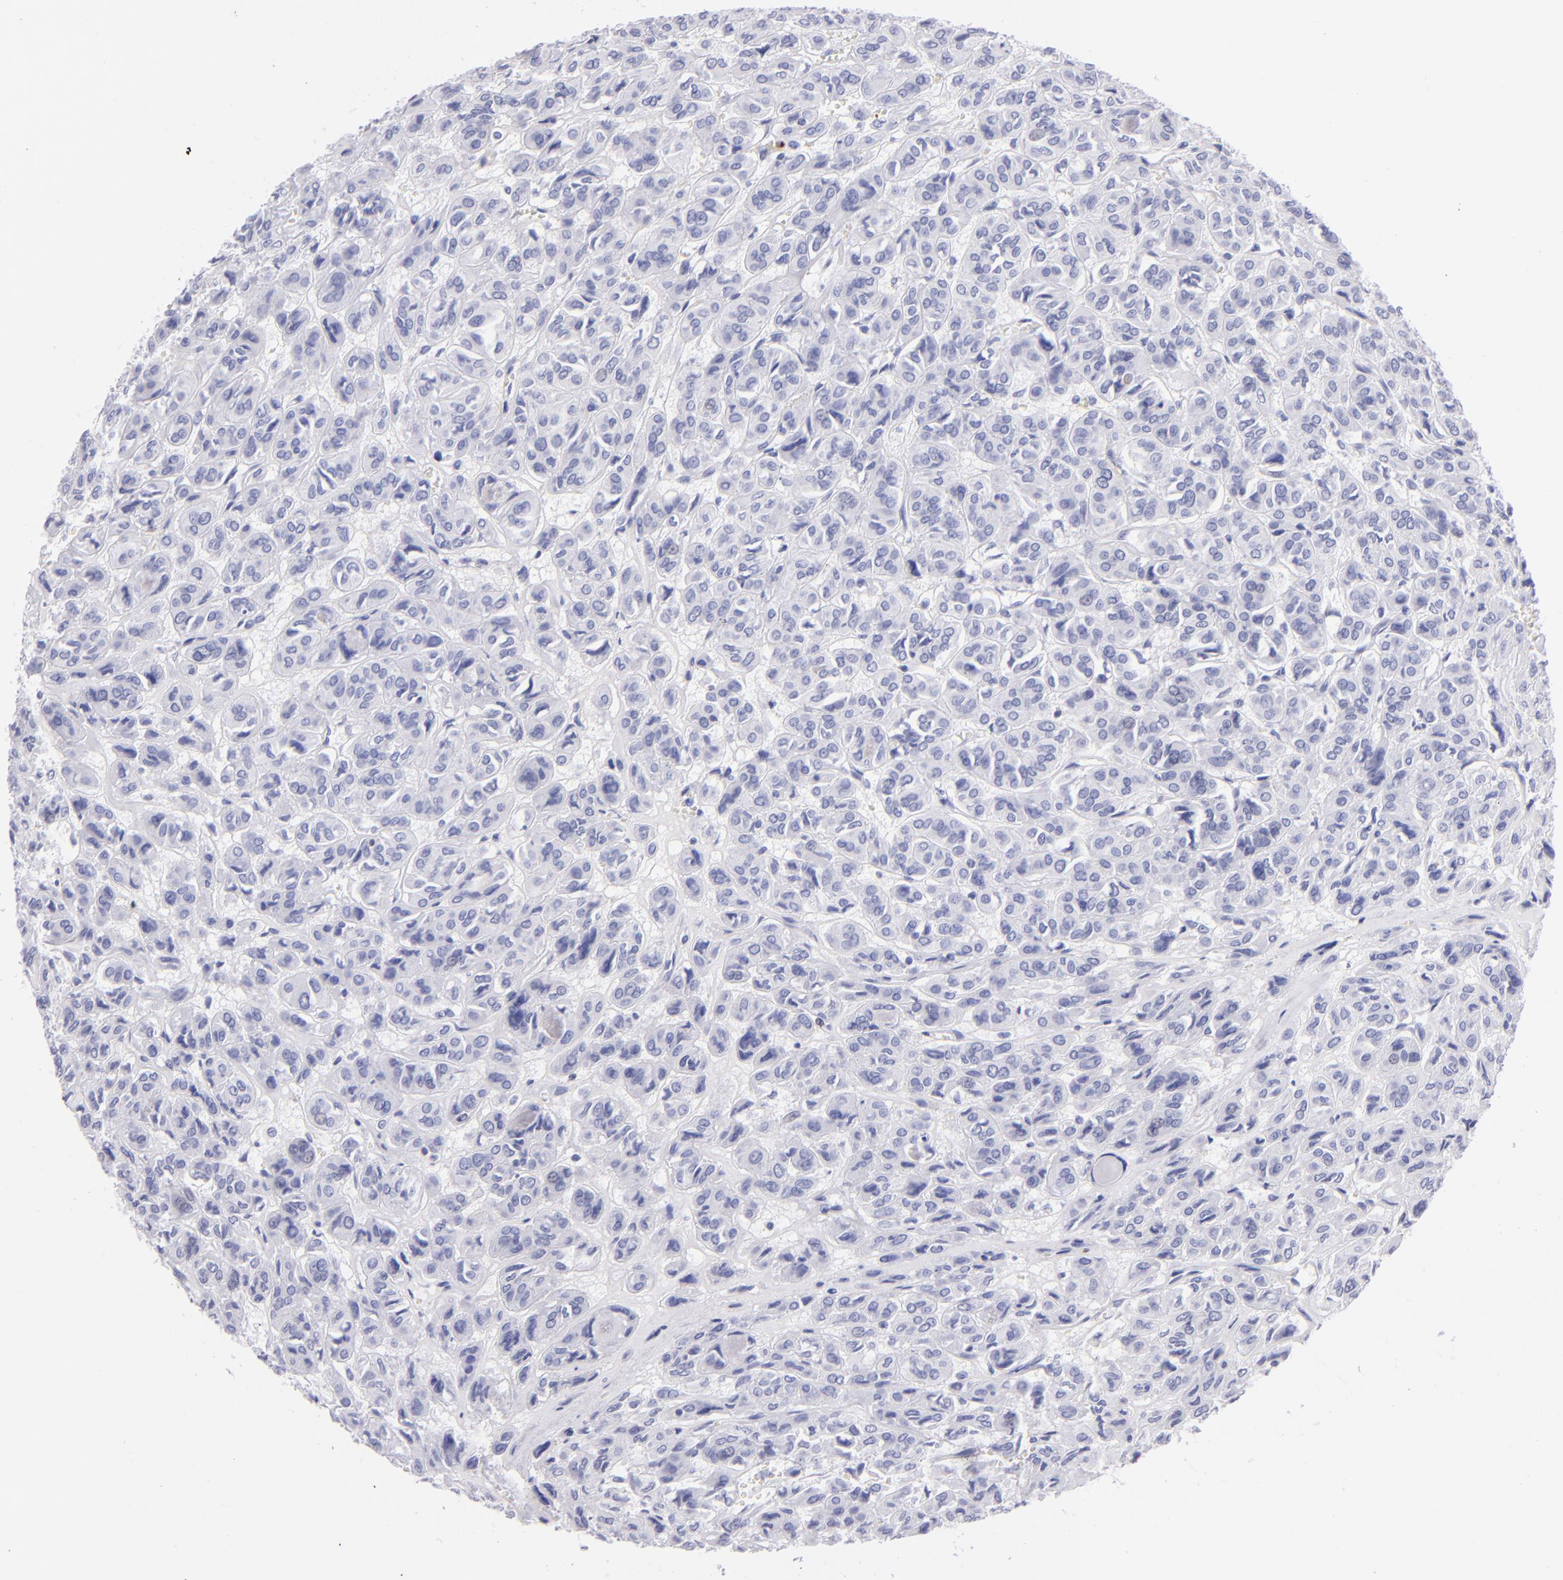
{"staining": {"intensity": "negative", "quantity": "none", "location": "none"}, "tissue": "thyroid cancer", "cell_type": "Tumor cells", "image_type": "cancer", "snomed": [{"axis": "morphology", "description": "Follicular adenoma carcinoma, NOS"}, {"axis": "topography", "description": "Thyroid gland"}], "caption": "An image of human thyroid follicular adenoma carcinoma is negative for staining in tumor cells.", "gene": "PRF1", "patient": {"sex": "female", "age": 71}}